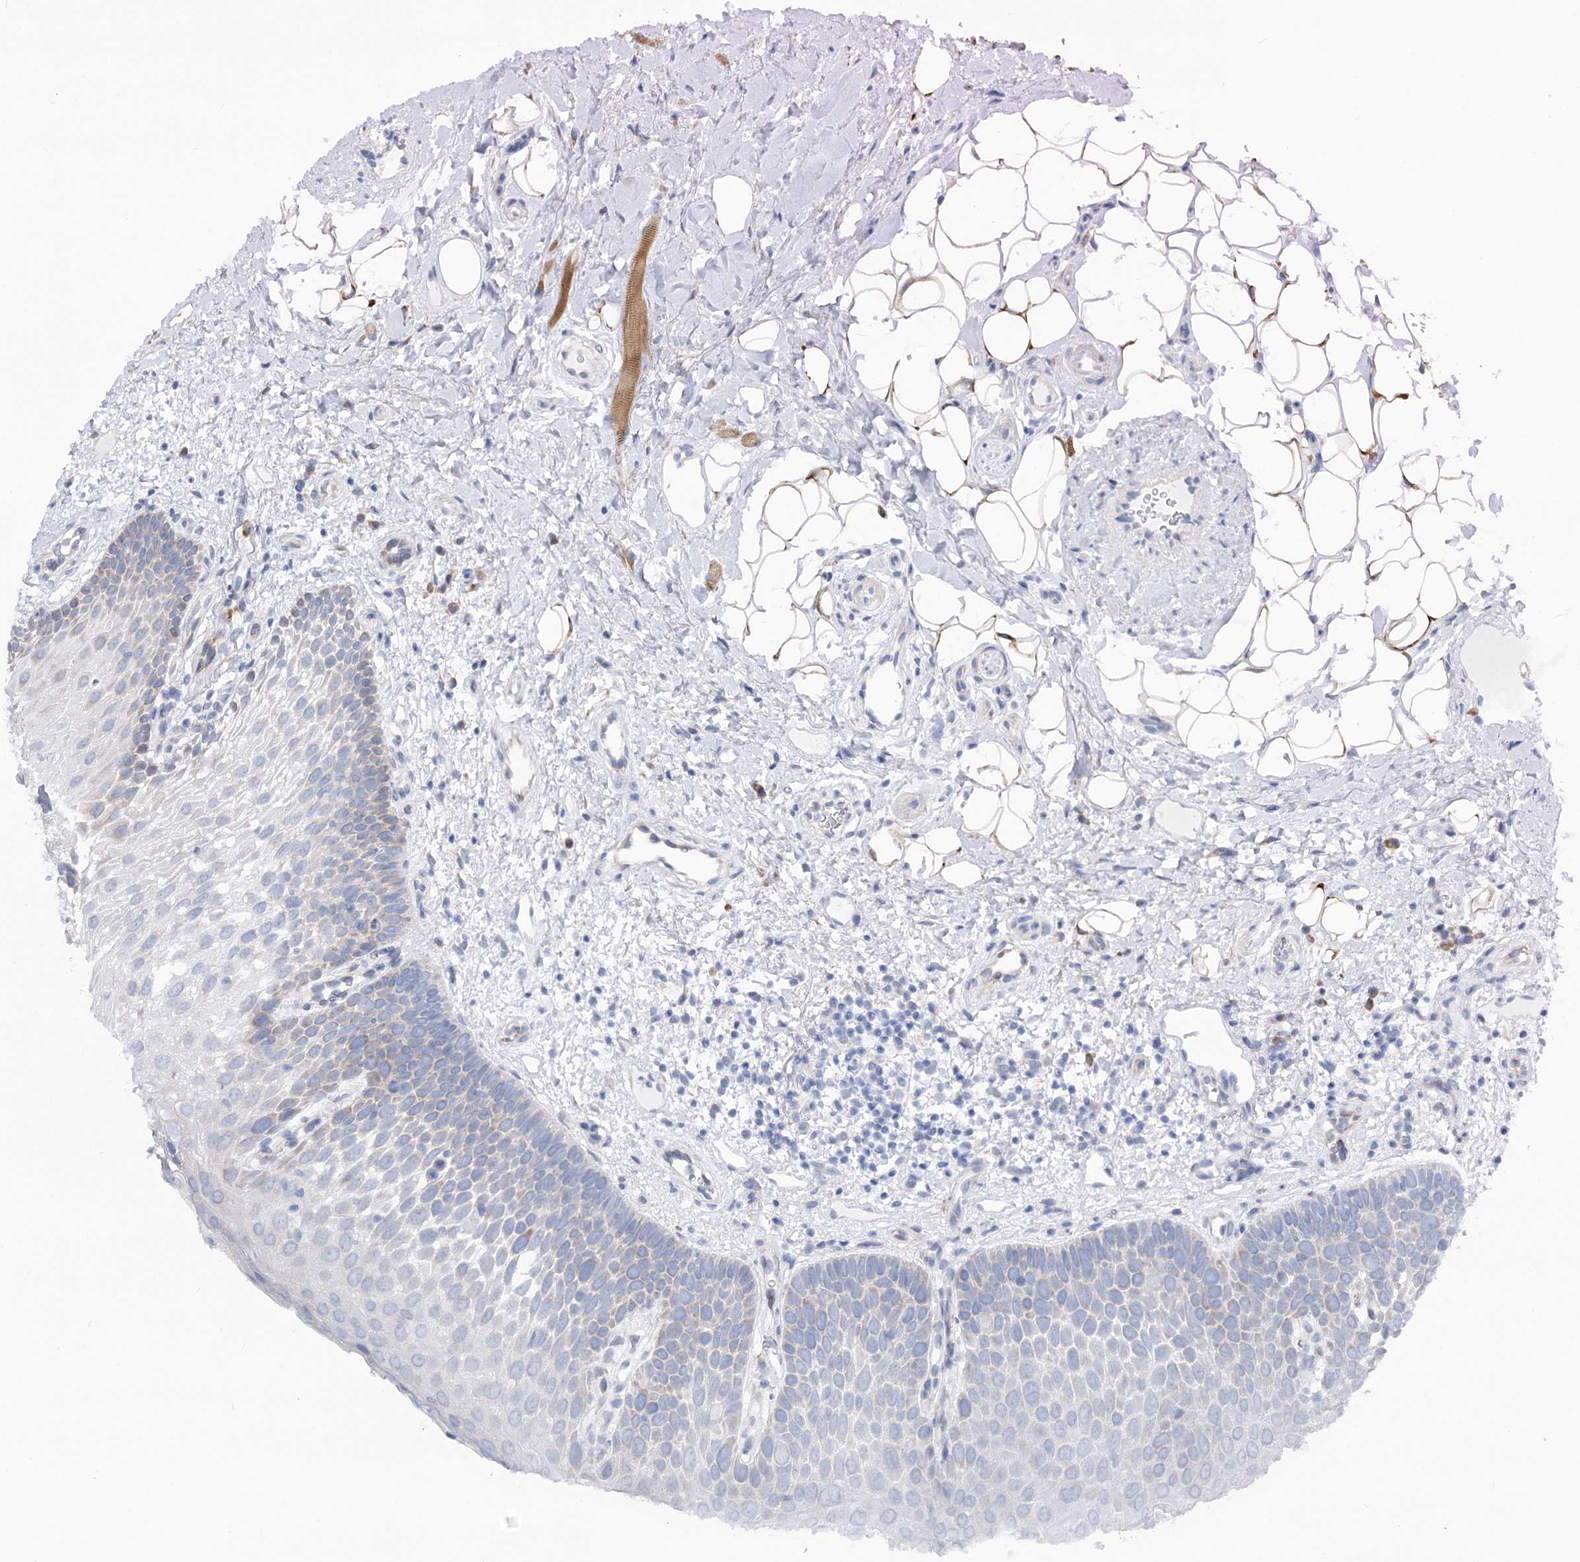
{"staining": {"intensity": "negative", "quantity": "none", "location": "none"}, "tissue": "oral mucosa", "cell_type": "Squamous epithelial cells", "image_type": "normal", "snomed": [{"axis": "morphology", "description": "No evidence of malignacy"}, {"axis": "topography", "description": "Oral tissue"}, {"axis": "topography", "description": "Head-Neck"}], "caption": "An immunohistochemistry micrograph of unremarkable oral mucosa is shown. There is no staining in squamous epithelial cells of oral mucosa.", "gene": "STT3B", "patient": {"sex": "male", "age": 68}}